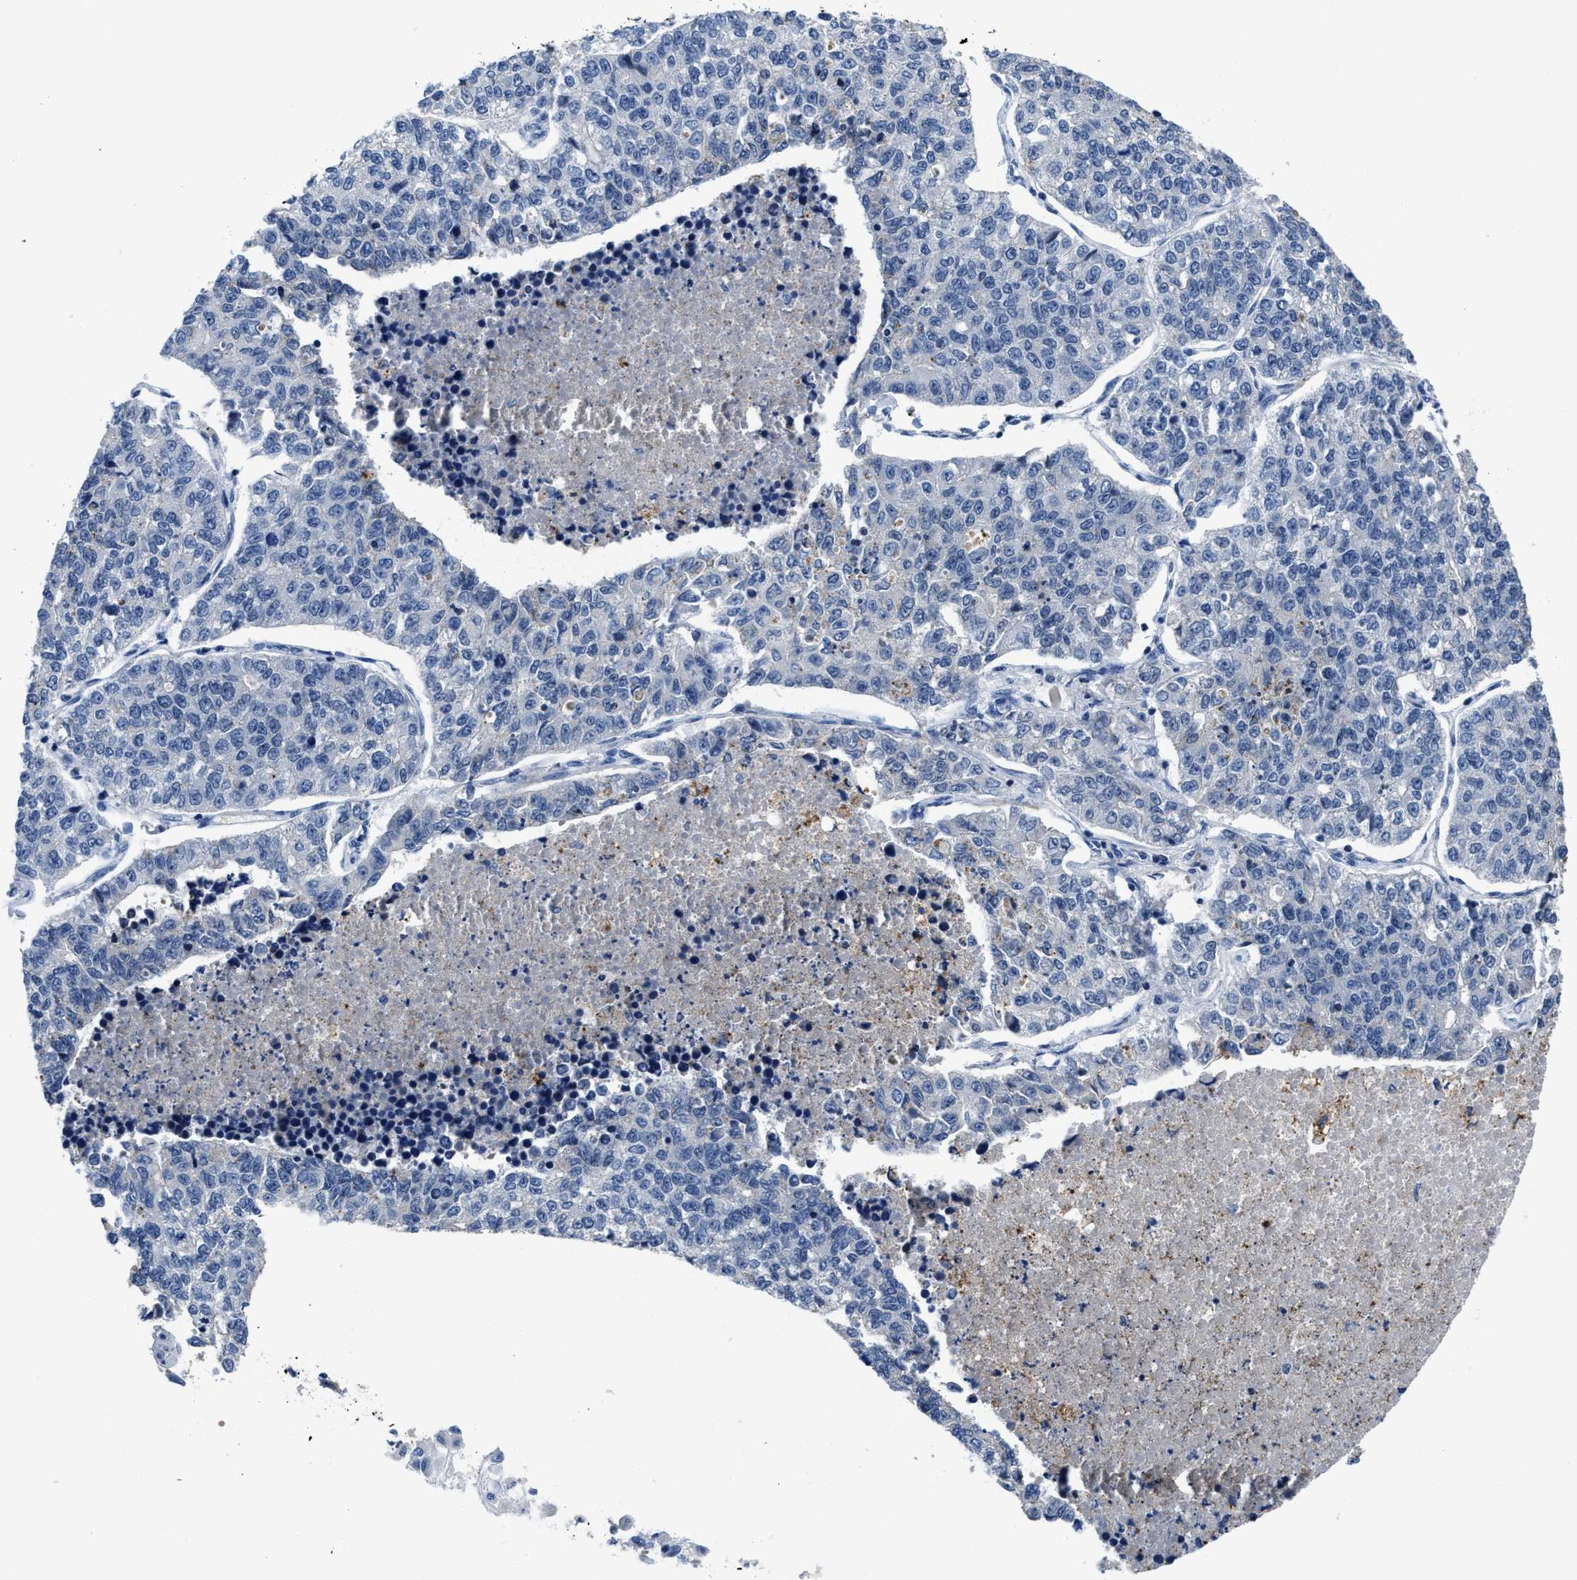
{"staining": {"intensity": "negative", "quantity": "none", "location": "none"}, "tissue": "lung cancer", "cell_type": "Tumor cells", "image_type": "cancer", "snomed": [{"axis": "morphology", "description": "Adenocarcinoma, NOS"}, {"axis": "topography", "description": "Lung"}], "caption": "DAB immunohistochemical staining of human adenocarcinoma (lung) exhibits no significant staining in tumor cells. Brightfield microscopy of immunohistochemistry (IHC) stained with DAB (brown) and hematoxylin (blue), captured at high magnification.", "gene": "GHITM", "patient": {"sex": "male", "age": 49}}